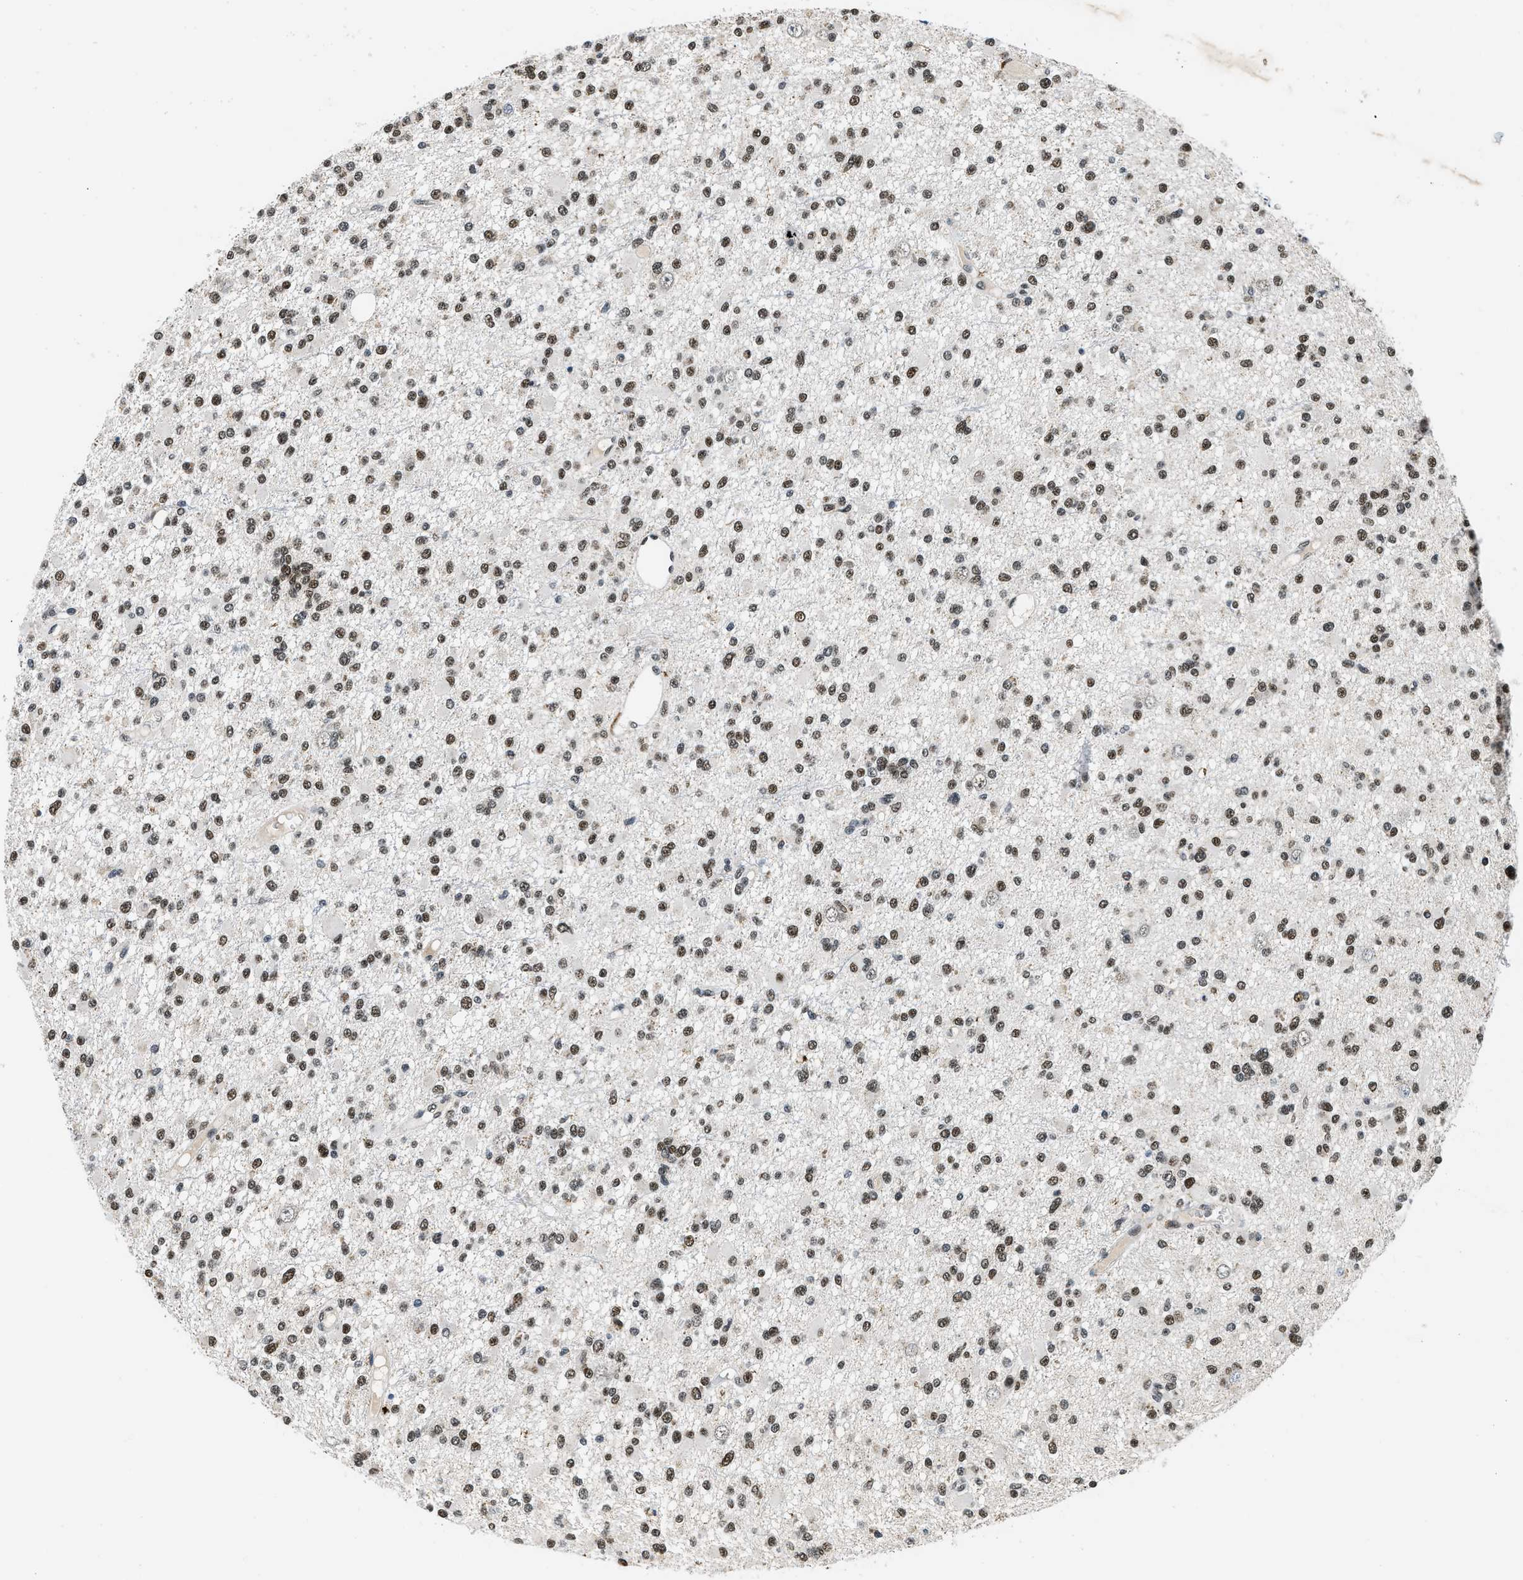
{"staining": {"intensity": "strong", "quantity": ">75%", "location": "nuclear"}, "tissue": "glioma", "cell_type": "Tumor cells", "image_type": "cancer", "snomed": [{"axis": "morphology", "description": "Glioma, malignant, Low grade"}, {"axis": "topography", "description": "Brain"}], "caption": "The micrograph displays staining of malignant glioma (low-grade), revealing strong nuclear protein positivity (brown color) within tumor cells.", "gene": "KDM3B", "patient": {"sex": "female", "age": 22}}